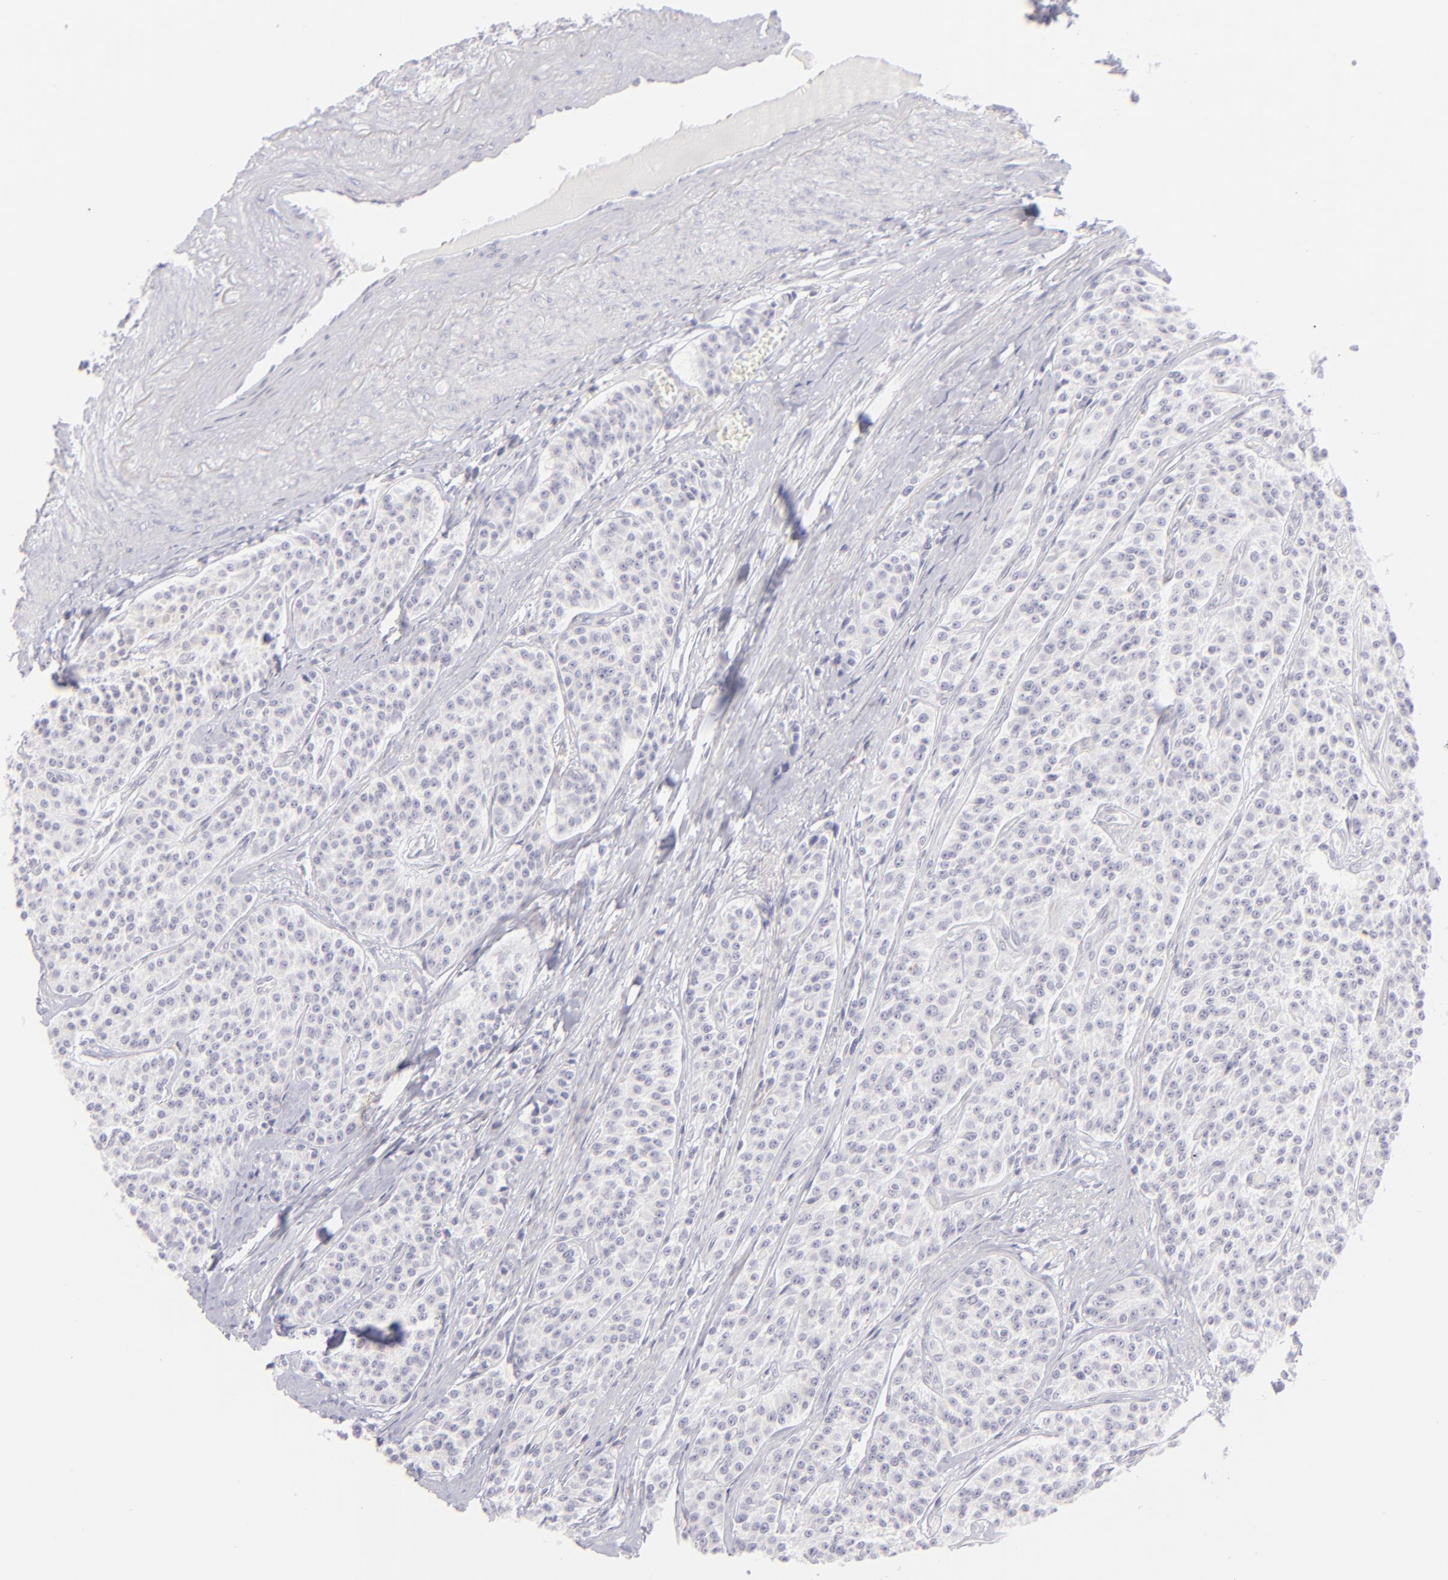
{"staining": {"intensity": "negative", "quantity": "none", "location": "none"}, "tissue": "carcinoid", "cell_type": "Tumor cells", "image_type": "cancer", "snomed": [{"axis": "morphology", "description": "Carcinoid, malignant, NOS"}, {"axis": "topography", "description": "Stomach"}], "caption": "Tumor cells show no significant positivity in carcinoid.", "gene": "CLDN4", "patient": {"sex": "female", "age": 76}}